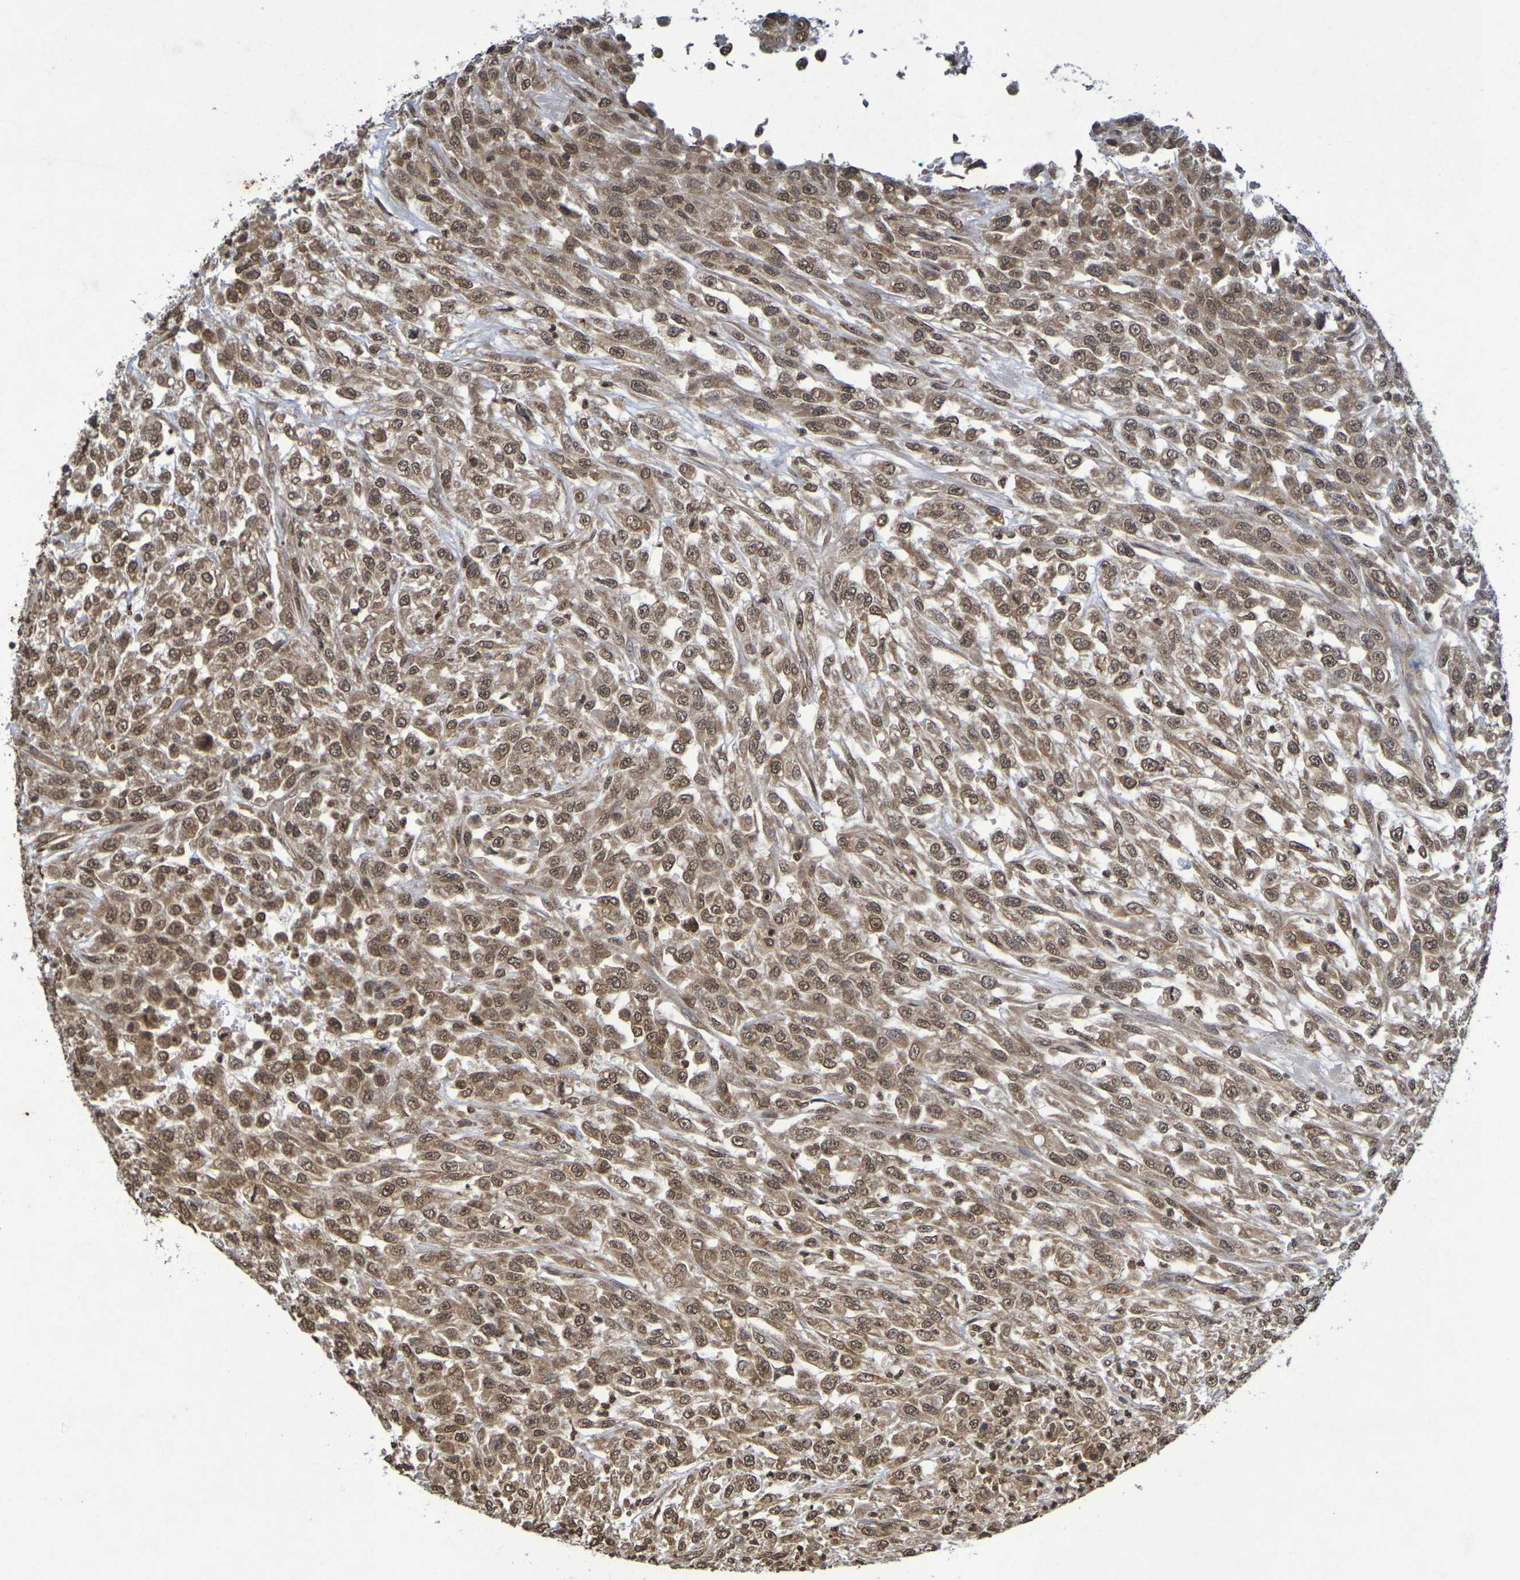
{"staining": {"intensity": "moderate", "quantity": ">75%", "location": "cytoplasmic/membranous,nuclear"}, "tissue": "urothelial cancer", "cell_type": "Tumor cells", "image_type": "cancer", "snomed": [{"axis": "morphology", "description": "Urothelial carcinoma, High grade"}, {"axis": "topography", "description": "Urinary bladder"}], "caption": "Immunohistochemical staining of human high-grade urothelial carcinoma displays medium levels of moderate cytoplasmic/membranous and nuclear protein expression in about >75% of tumor cells.", "gene": "GUCY1A2", "patient": {"sex": "male", "age": 46}}